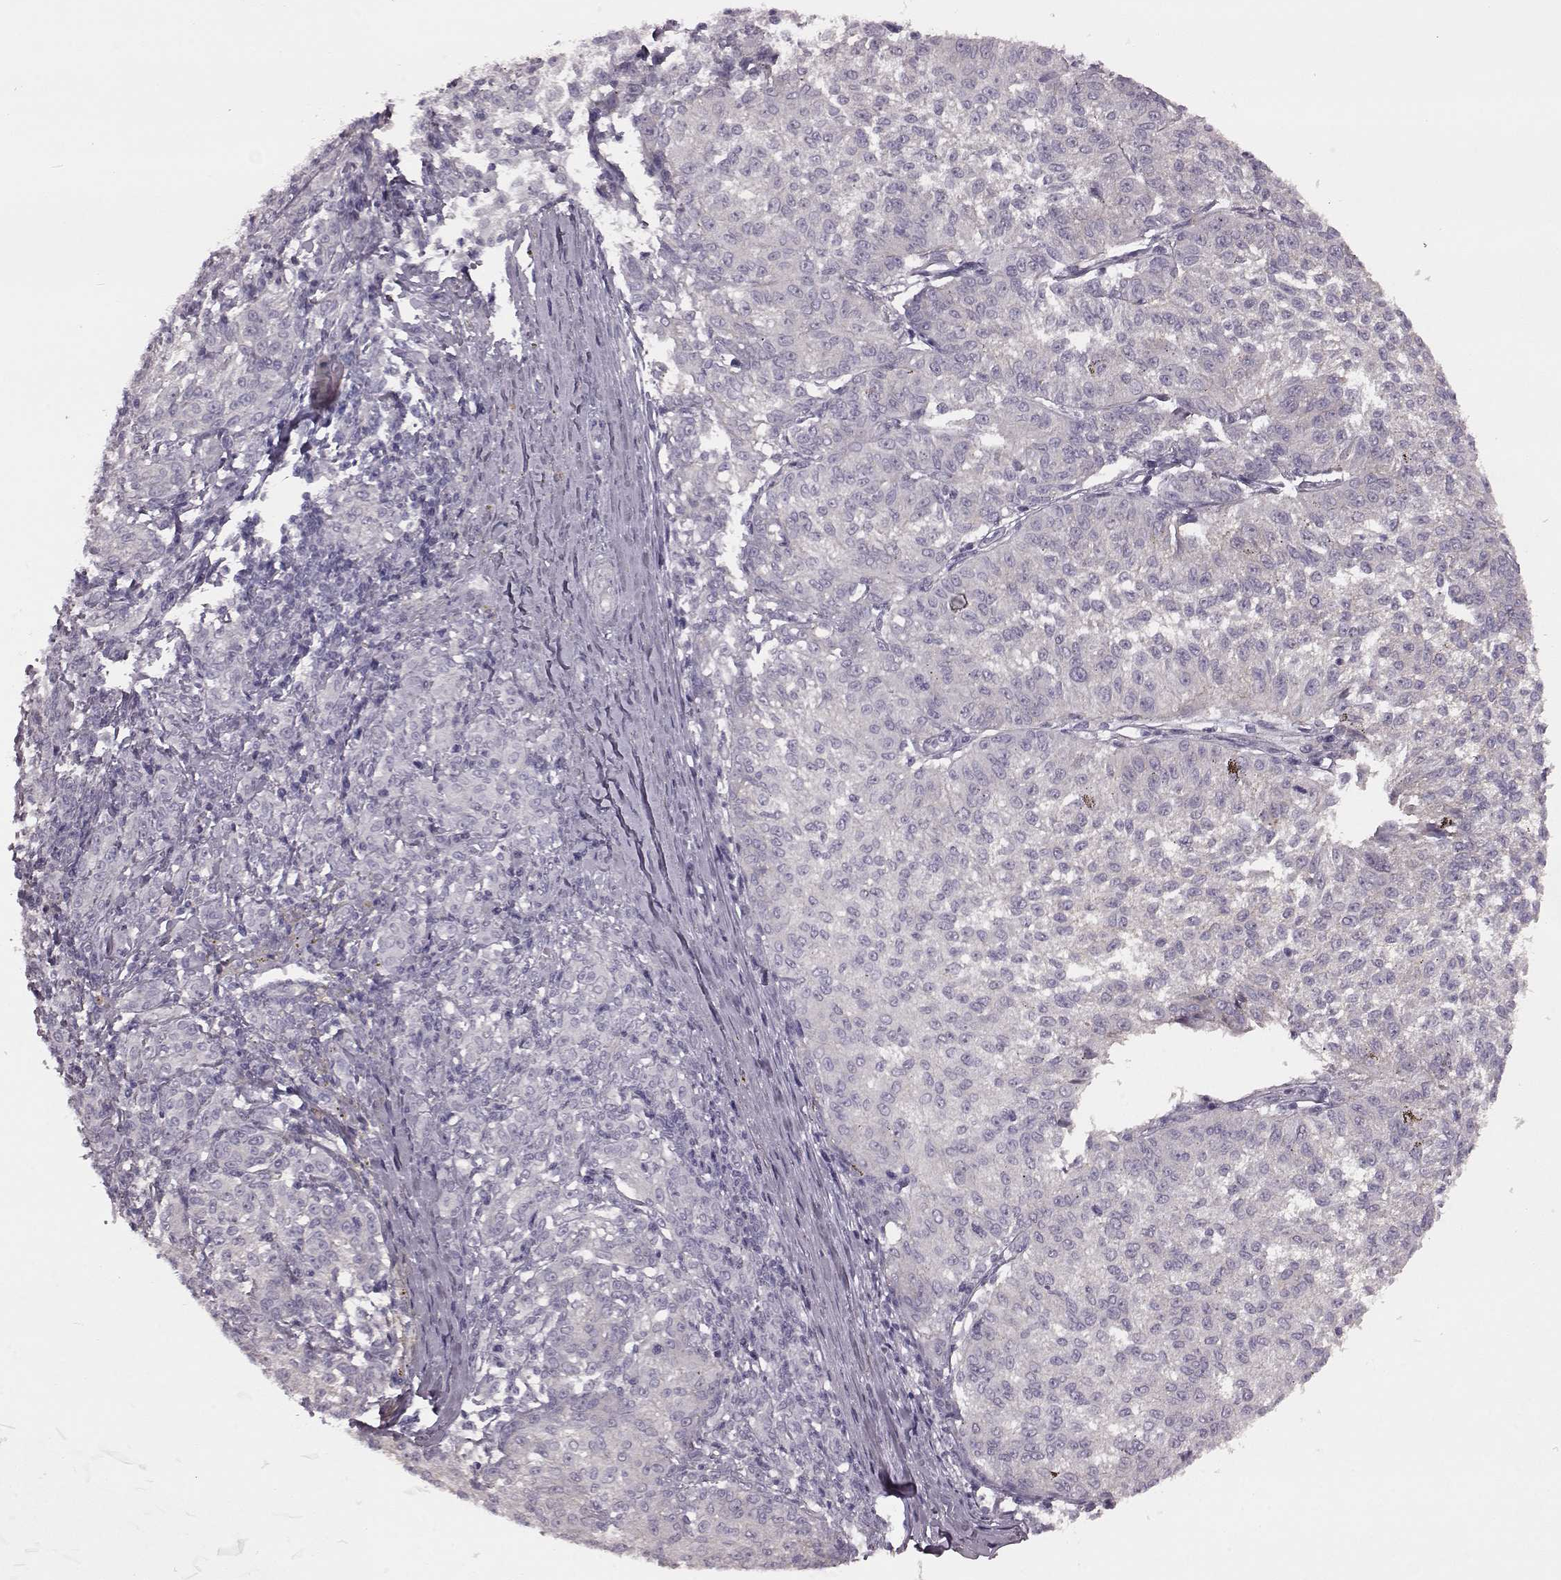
{"staining": {"intensity": "negative", "quantity": "none", "location": "none"}, "tissue": "melanoma", "cell_type": "Tumor cells", "image_type": "cancer", "snomed": [{"axis": "morphology", "description": "Malignant melanoma, NOS"}, {"axis": "topography", "description": "Skin"}], "caption": "This is a histopathology image of IHC staining of melanoma, which shows no positivity in tumor cells.", "gene": "CRYBA2", "patient": {"sex": "female", "age": 72}}